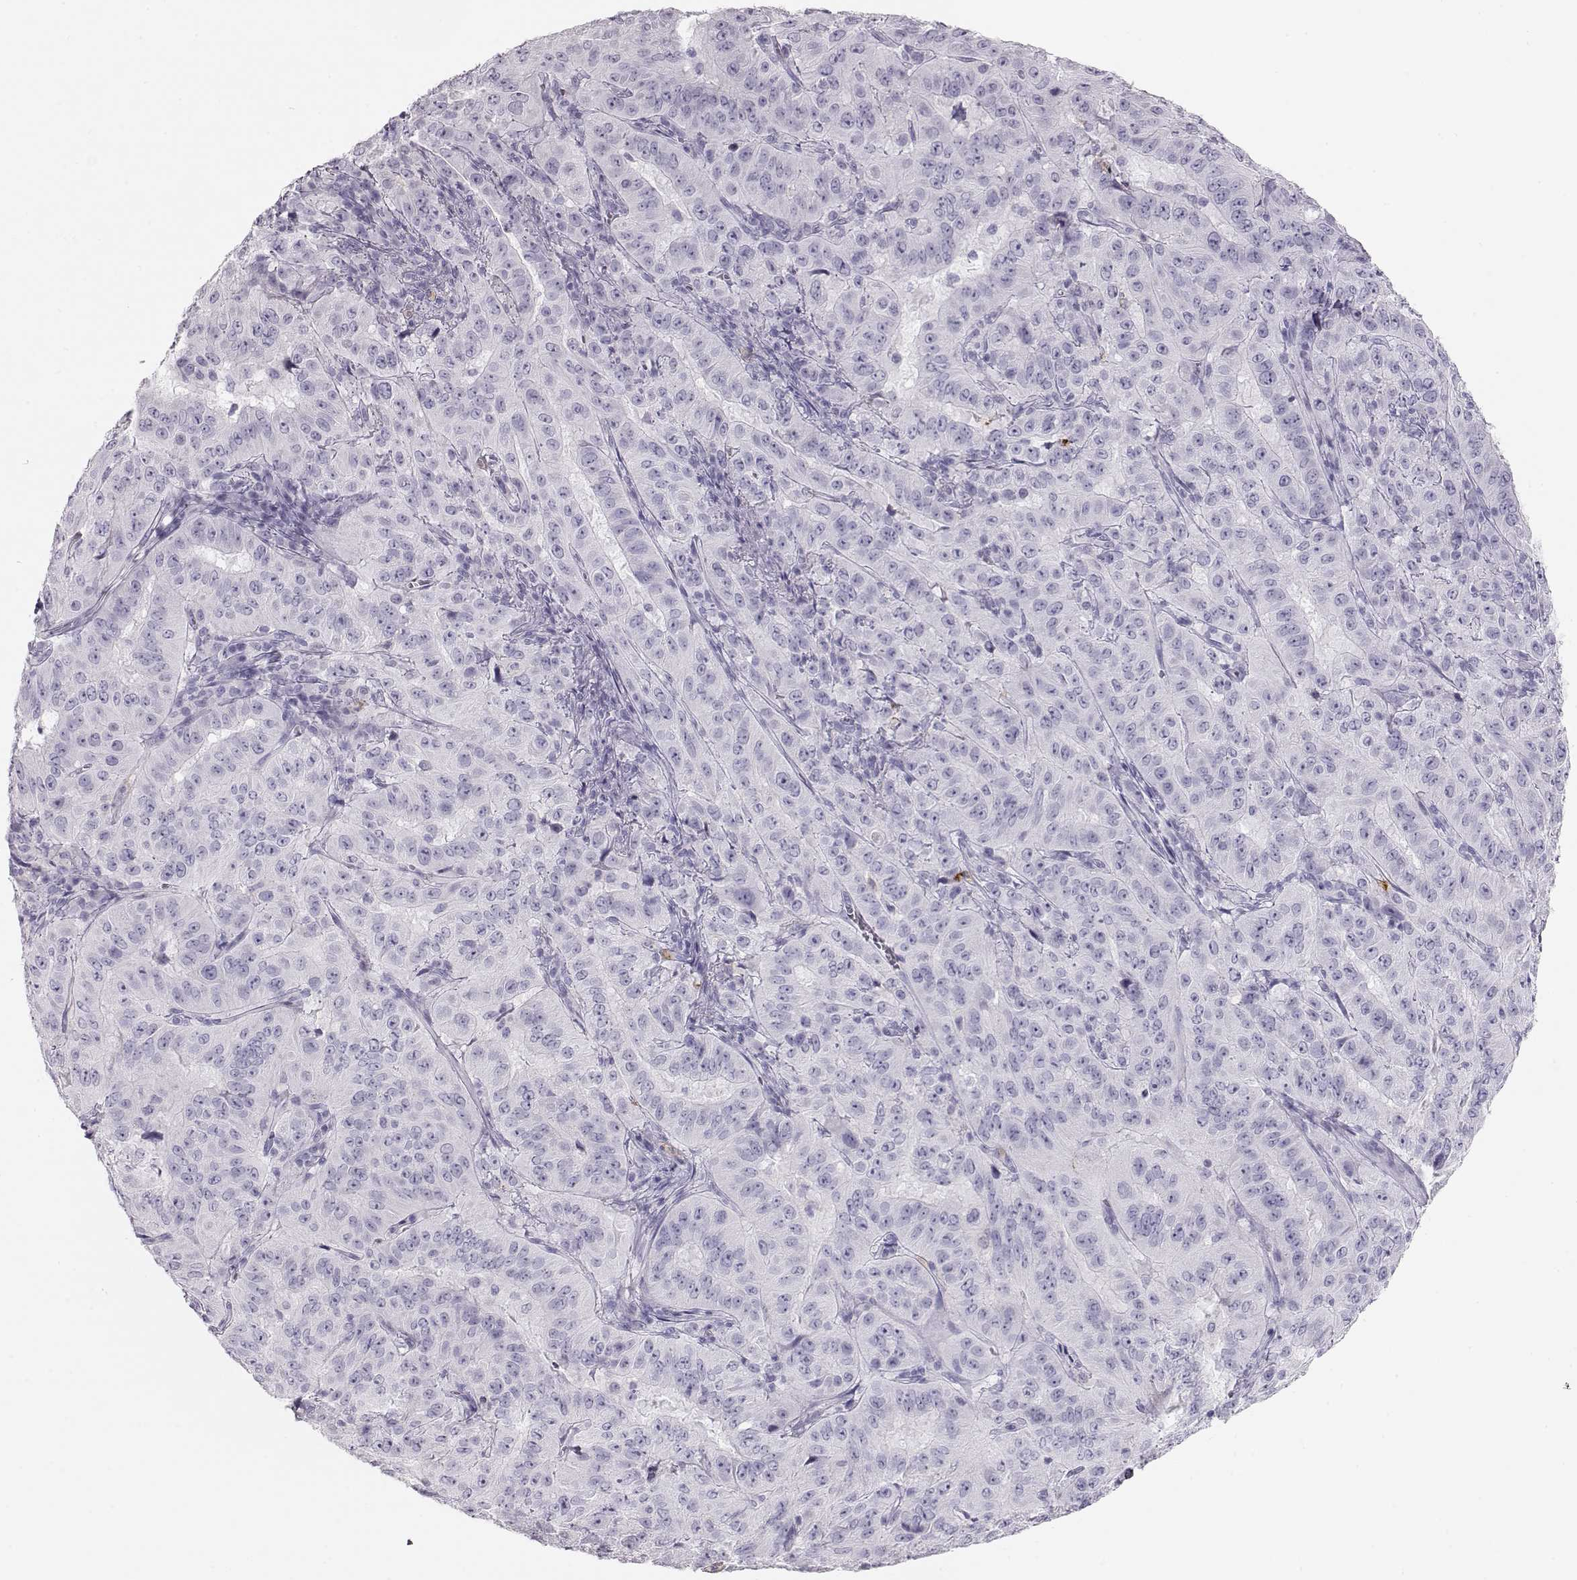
{"staining": {"intensity": "negative", "quantity": "none", "location": "none"}, "tissue": "pancreatic cancer", "cell_type": "Tumor cells", "image_type": "cancer", "snomed": [{"axis": "morphology", "description": "Adenocarcinoma, NOS"}, {"axis": "topography", "description": "Pancreas"}], "caption": "The IHC image has no significant positivity in tumor cells of pancreatic cancer (adenocarcinoma) tissue.", "gene": "MIP", "patient": {"sex": "male", "age": 63}}